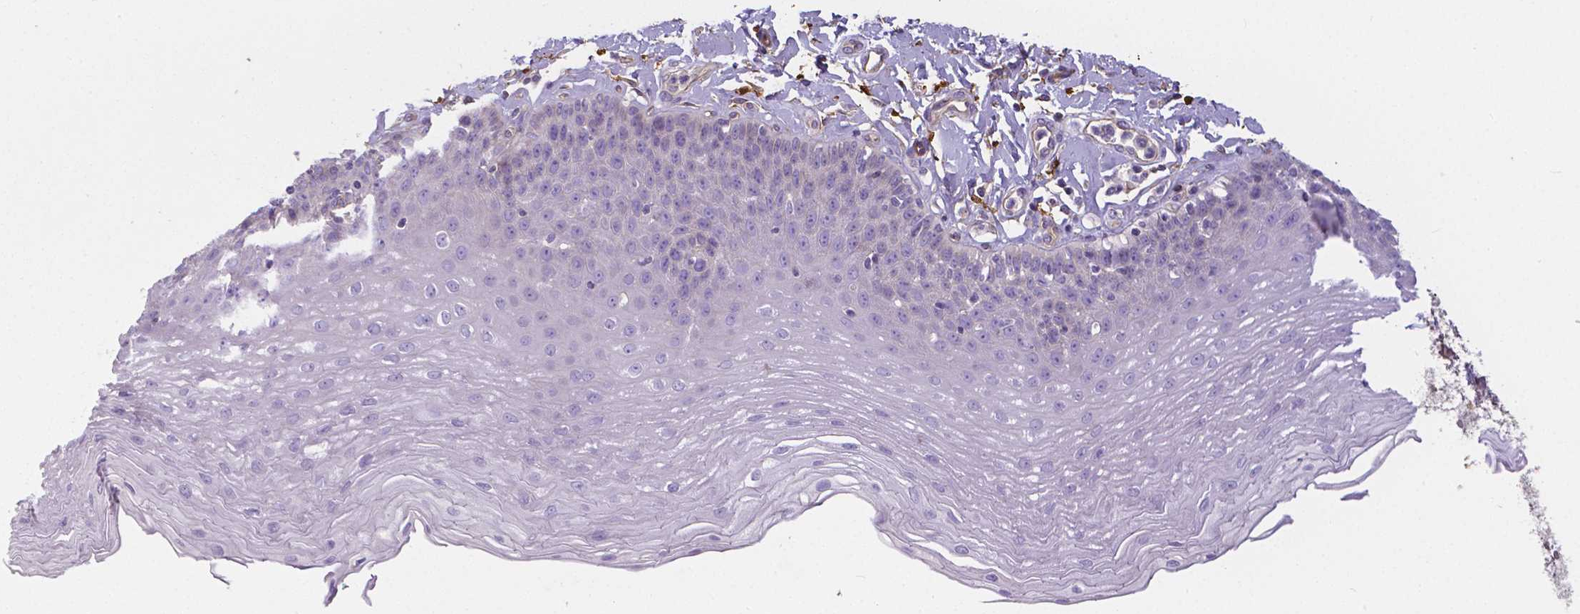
{"staining": {"intensity": "negative", "quantity": "none", "location": "none"}, "tissue": "esophagus", "cell_type": "Squamous epithelial cells", "image_type": "normal", "snomed": [{"axis": "morphology", "description": "Normal tissue, NOS"}, {"axis": "topography", "description": "Esophagus"}], "caption": "DAB (3,3'-diaminobenzidine) immunohistochemical staining of normal human esophagus shows no significant expression in squamous epithelial cells.", "gene": "CRMP1", "patient": {"sex": "female", "age": 81}}